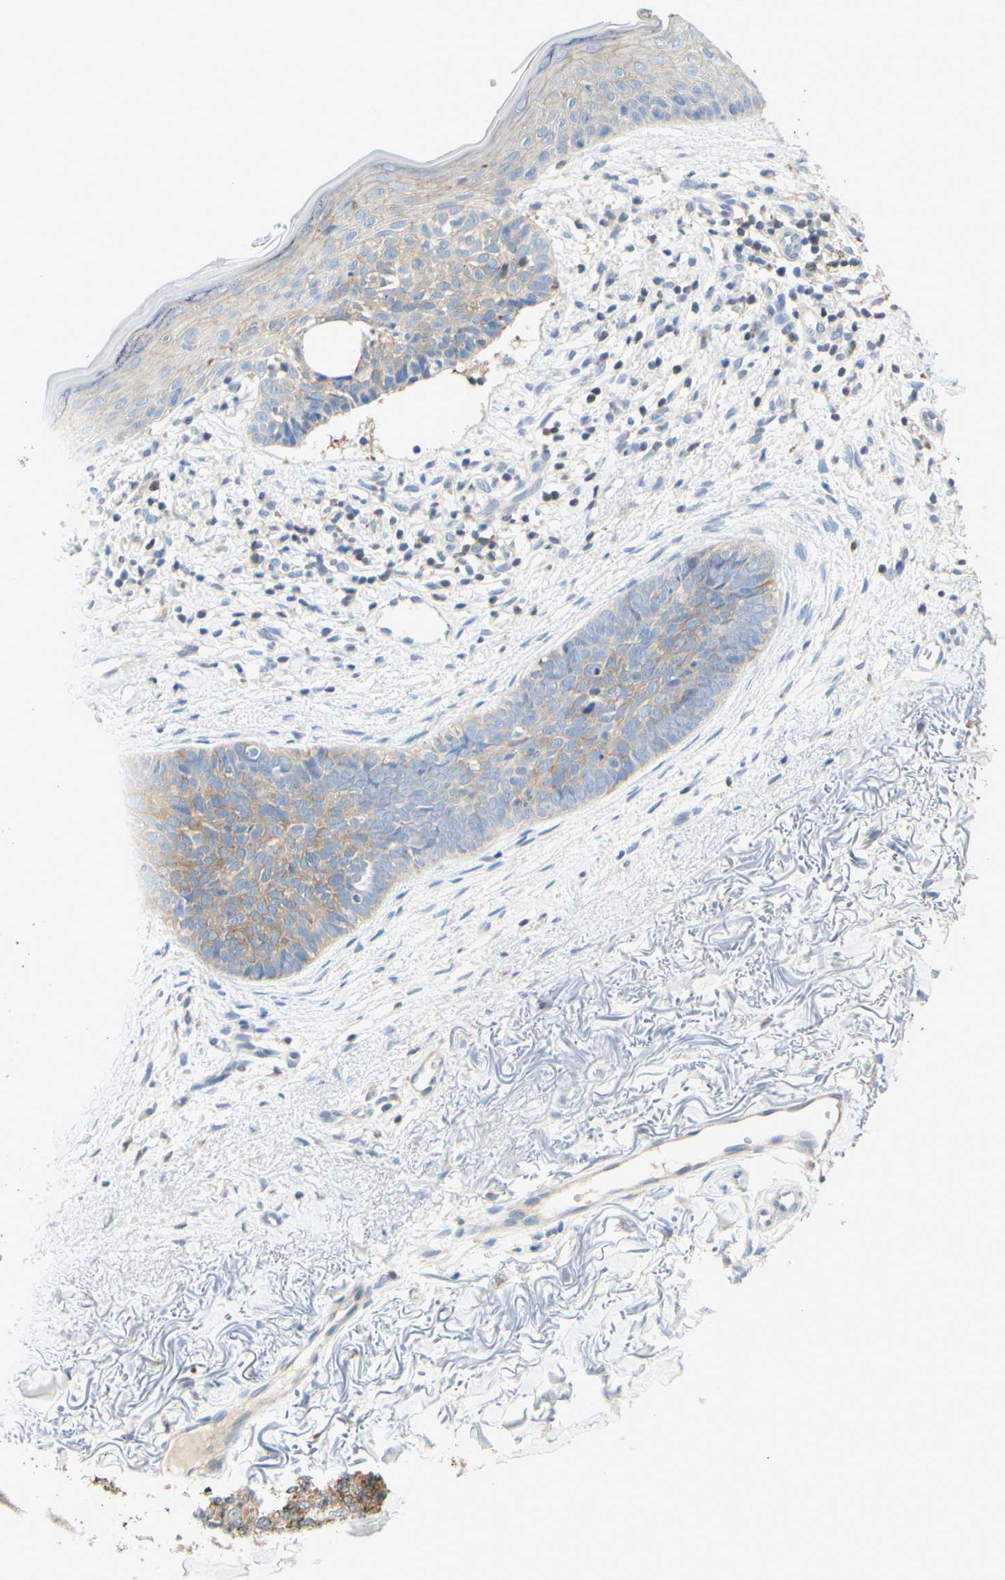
{"staining": {"intensity": "weak", "quantity": ">75%", "location": "cytoplasmic/membranous"}, "tissue": "skin cancer", "cell_type": "Tumor cells", "image_type": "cancer", "snomed": [{"axis": "morphology", "description": "Basal cell carcinoma"}, {"axis": "topography", "description": "Skin"}], "caption": "Skin cancer (basal cell carcinoma) stained for a protein (brown) reveals weak cytoplasmic/membranous positive staining in approximately >75% of tumor cells.", "gene": "MTM1", "patient": {"sex": "female", "age": 70}}